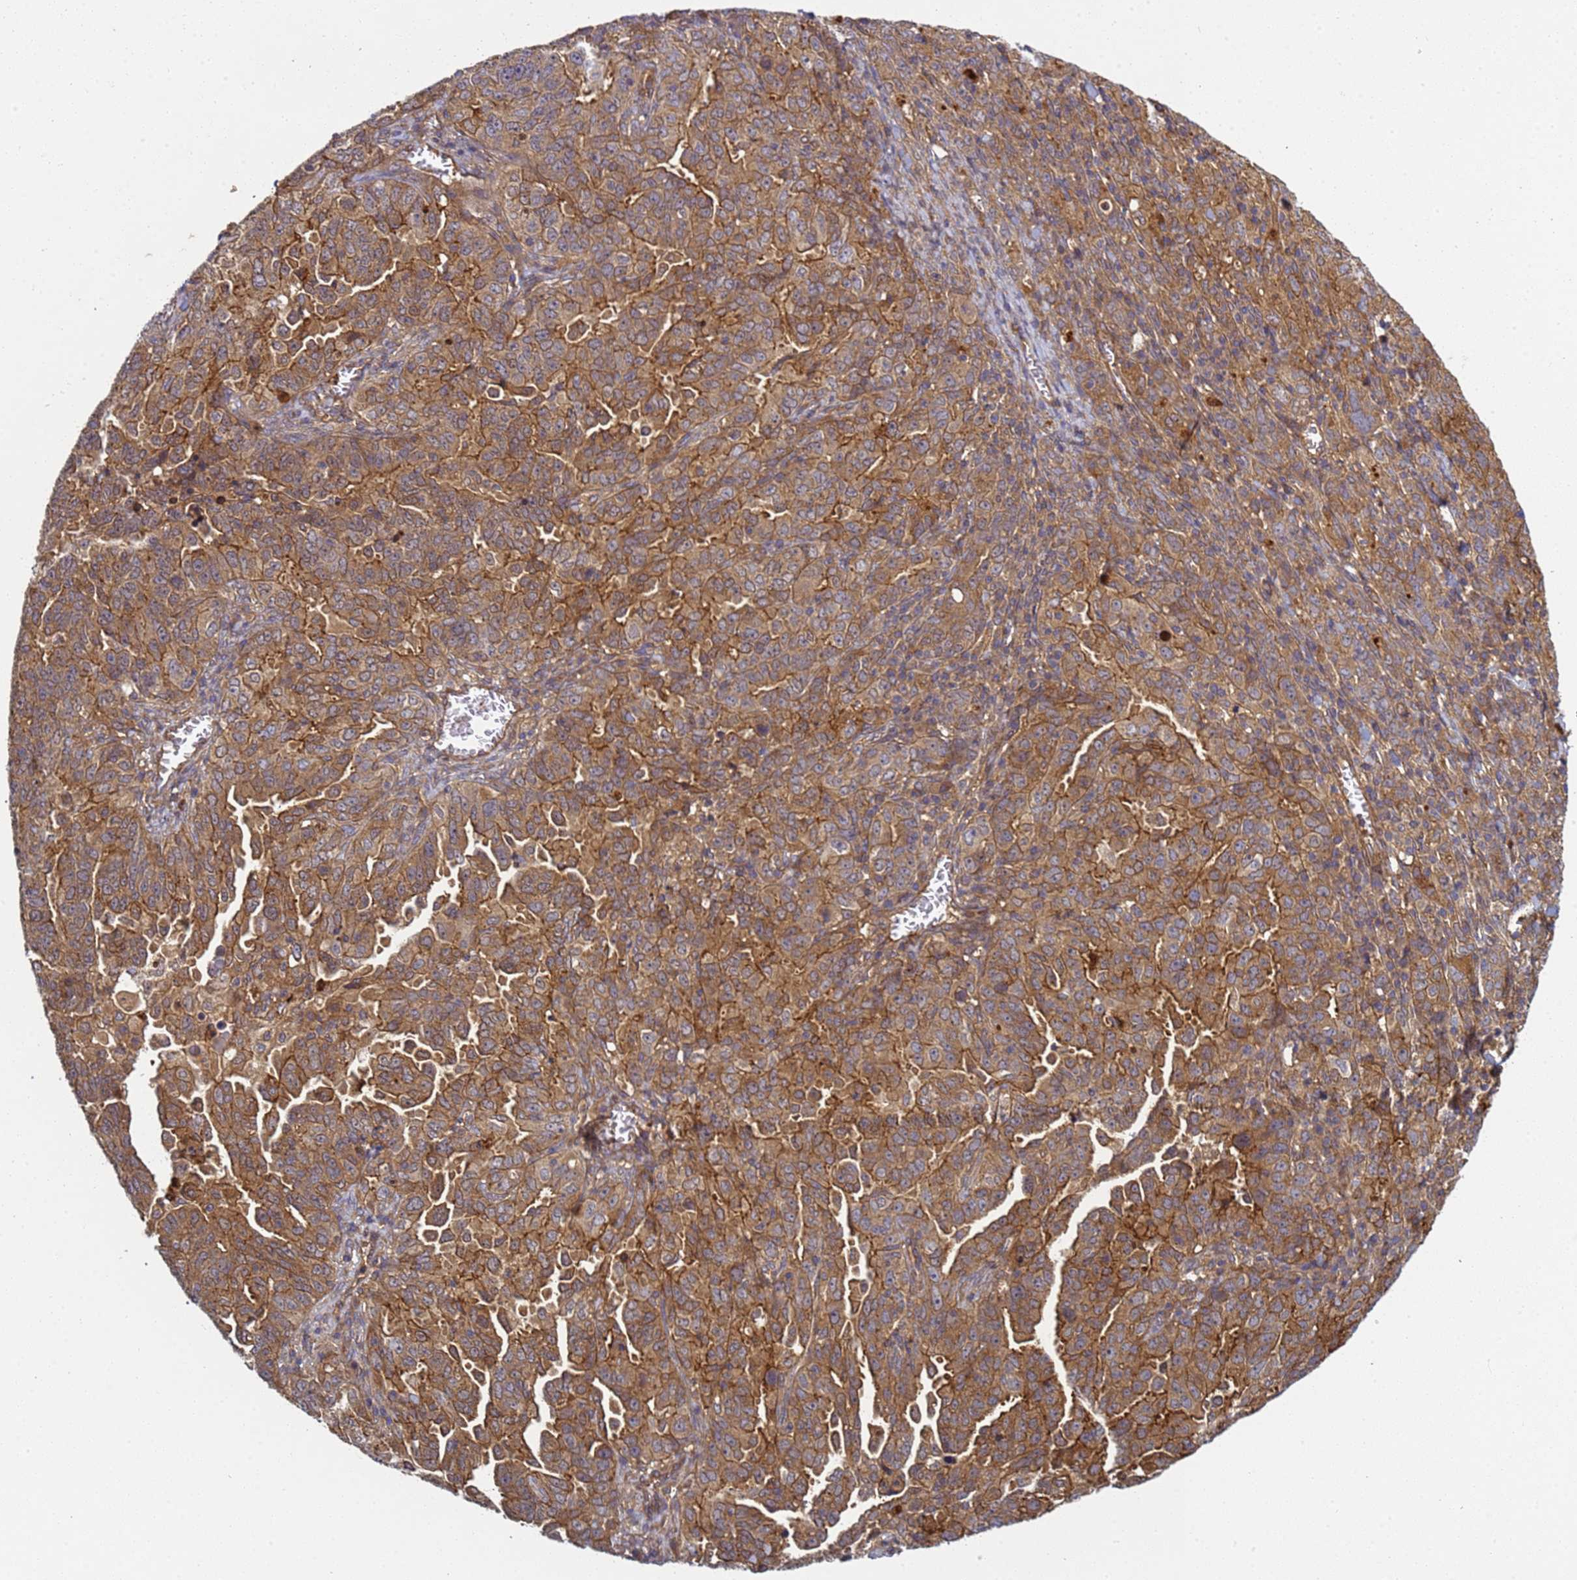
{"staining": {"intensity": "moderate", "quantity": ">75%", "location": "cytoplasmic/membranous"}, "tissue": "ovarian cancer", "cell_type": "Tumor cells", "image_type": "cancer", "snomed": [{"axis": "morphology", "description": "Carcinoma, endometroid"}, {"axis": "topography", "description": "Ovary"}], "caption": "IHC image of neoplastic tissue: ovarian cancer stained using IHC demonstrates medium levels of moderate protein expression localized specifically in the cytoplasmic/membranous of tumor cells, appearing as a cytoplasmic/membranous brown color.", "gene": "C8orf34", "patient": {"sex": "female", "age": 62}}